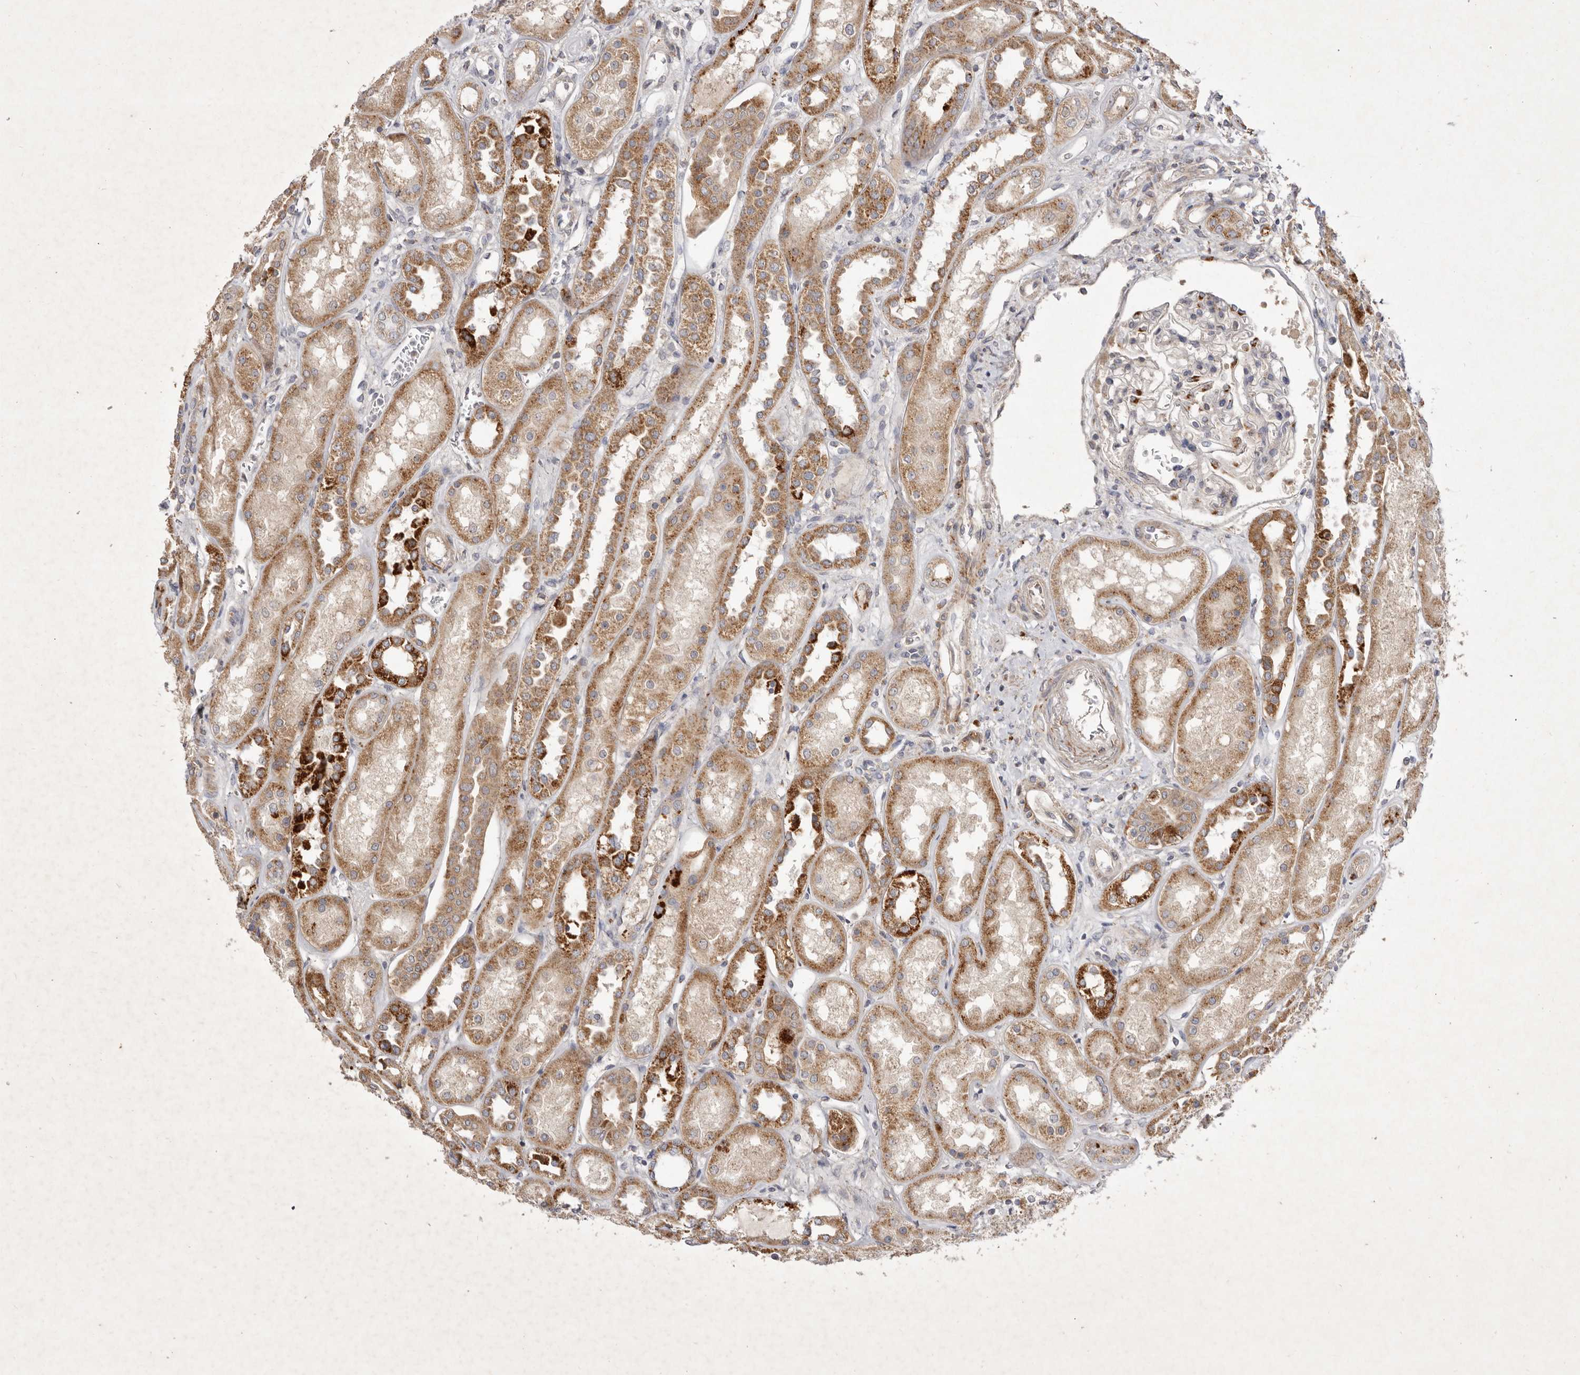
{"staining": {"intensity": "moderate", "quantity": "<25%", "location": "cytoplasmic/membranous"}, "tissue": "kidney", "cell_type": "Cells in glomeruli", "image_type": "normal", "snomed": [{"axis": "morphology", "description": "Normal tissue, NOS"}, {"axis": "topography", "description": "Kidney"}], "caption": "Brown immunohistochemical staining in benign human kidney shows moderate cytoplasmic/membranous expression in about <25% of cells in glomeruli. The staining was performed using DAB (3,3'-diaminobenzidine), with brown indicating positive protein expression. Nuclei are stained blue with hematoxylin.", "gene": "USP24", "patient": {"sex": "male", "age": 70}}